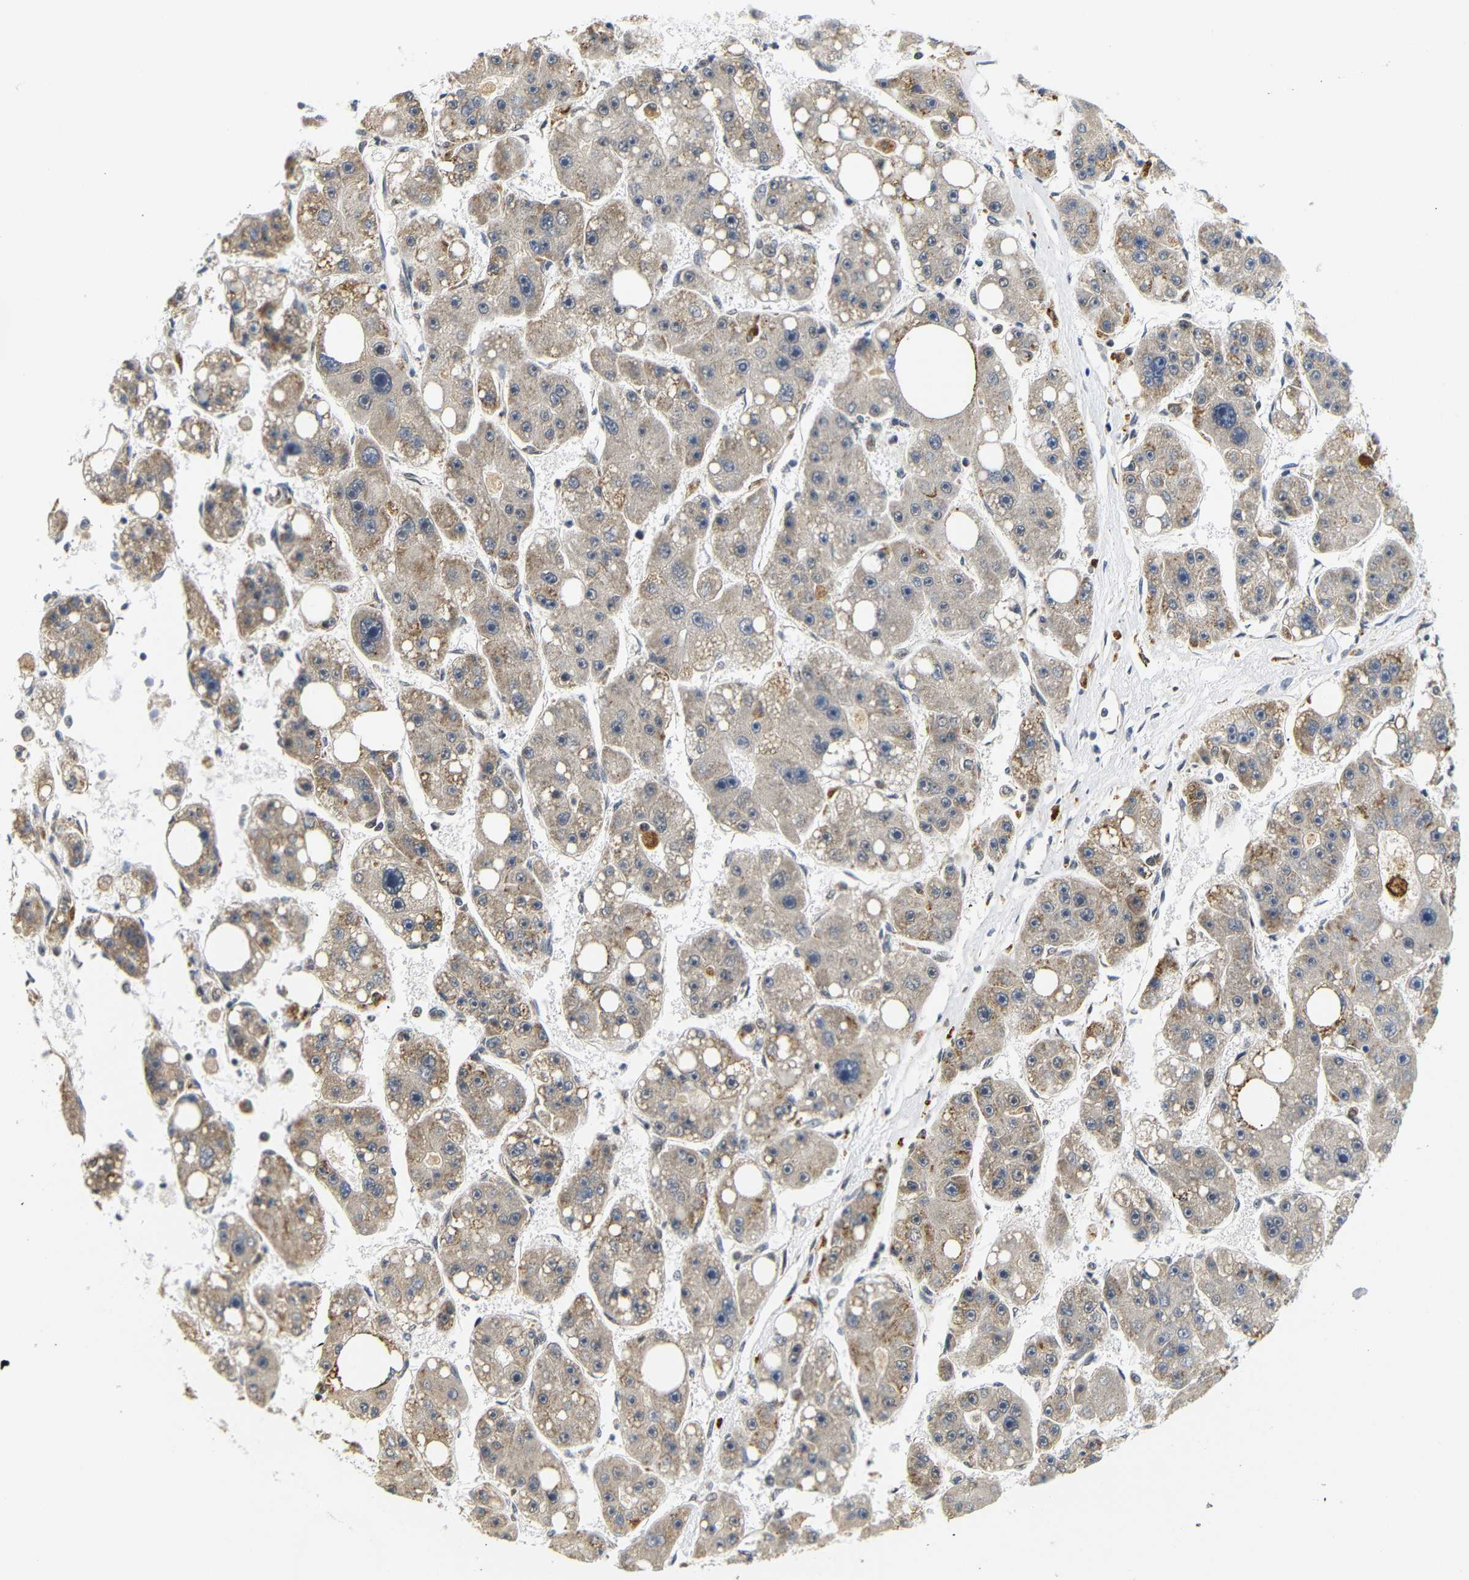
{"staining": {"intensity": "moderate", "quantity": ">75%", "location": "cytoplasmic/membranous"}, "tissue": "liver cancer", "cell_type": "Tumor cells", "image_type": "cancer", "snomed": [{"axis": "morphology", "description": "Carcinoma, Hepatocellular, NOS"}, {"axis": "topography", "description": "Liver"}], "caption": "Protein staining displays moderate cytoplasmic/membranous staining in approximately >75% of tumor cells in liver cancer (hepatocellular carcinoma).", "gene": "GJA5", "patient": {"sex": "female", "age": 61}}